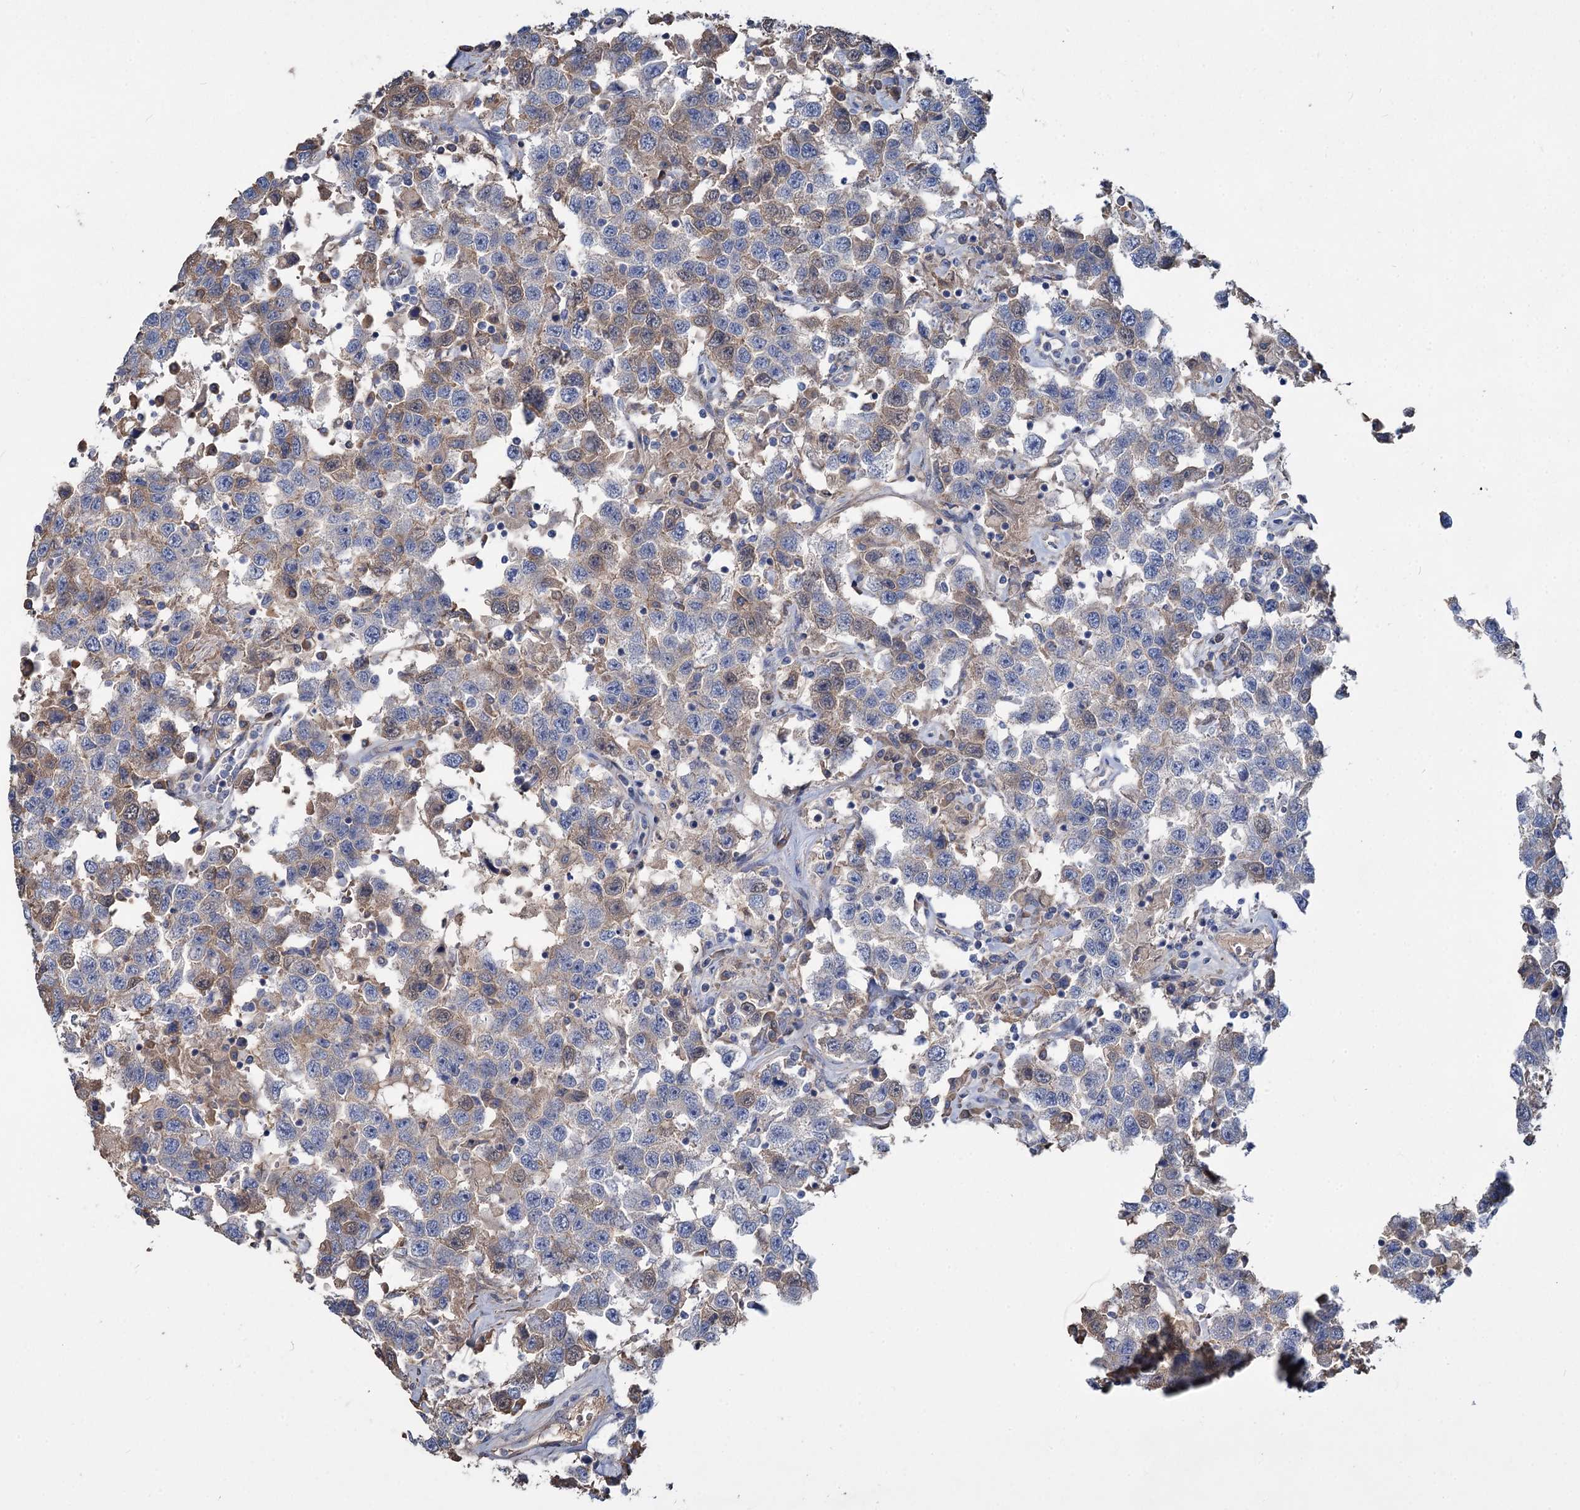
{"staining": {"intensity": "weak", "quantity": "<25%", "location": "cytoplasmic/membranous"}, "tissue": "testis cancer", "cell_type": "Tumor cells", "image_type": "cancer", "snomed": [{"axis": "morphology", "description": "Seminoma, NOS"}, {"axis": "topography", "description": "Testis"}], "caption": "Testis cancer was stained to show a protein in brown. There is no significant expression in tumor cells. (DAB (3,3'-diaminobenzidine) immunohistochemistry (IHC), high magnification).", "gene": "URAD", "patient": {"sex": "male", "age": 41}}